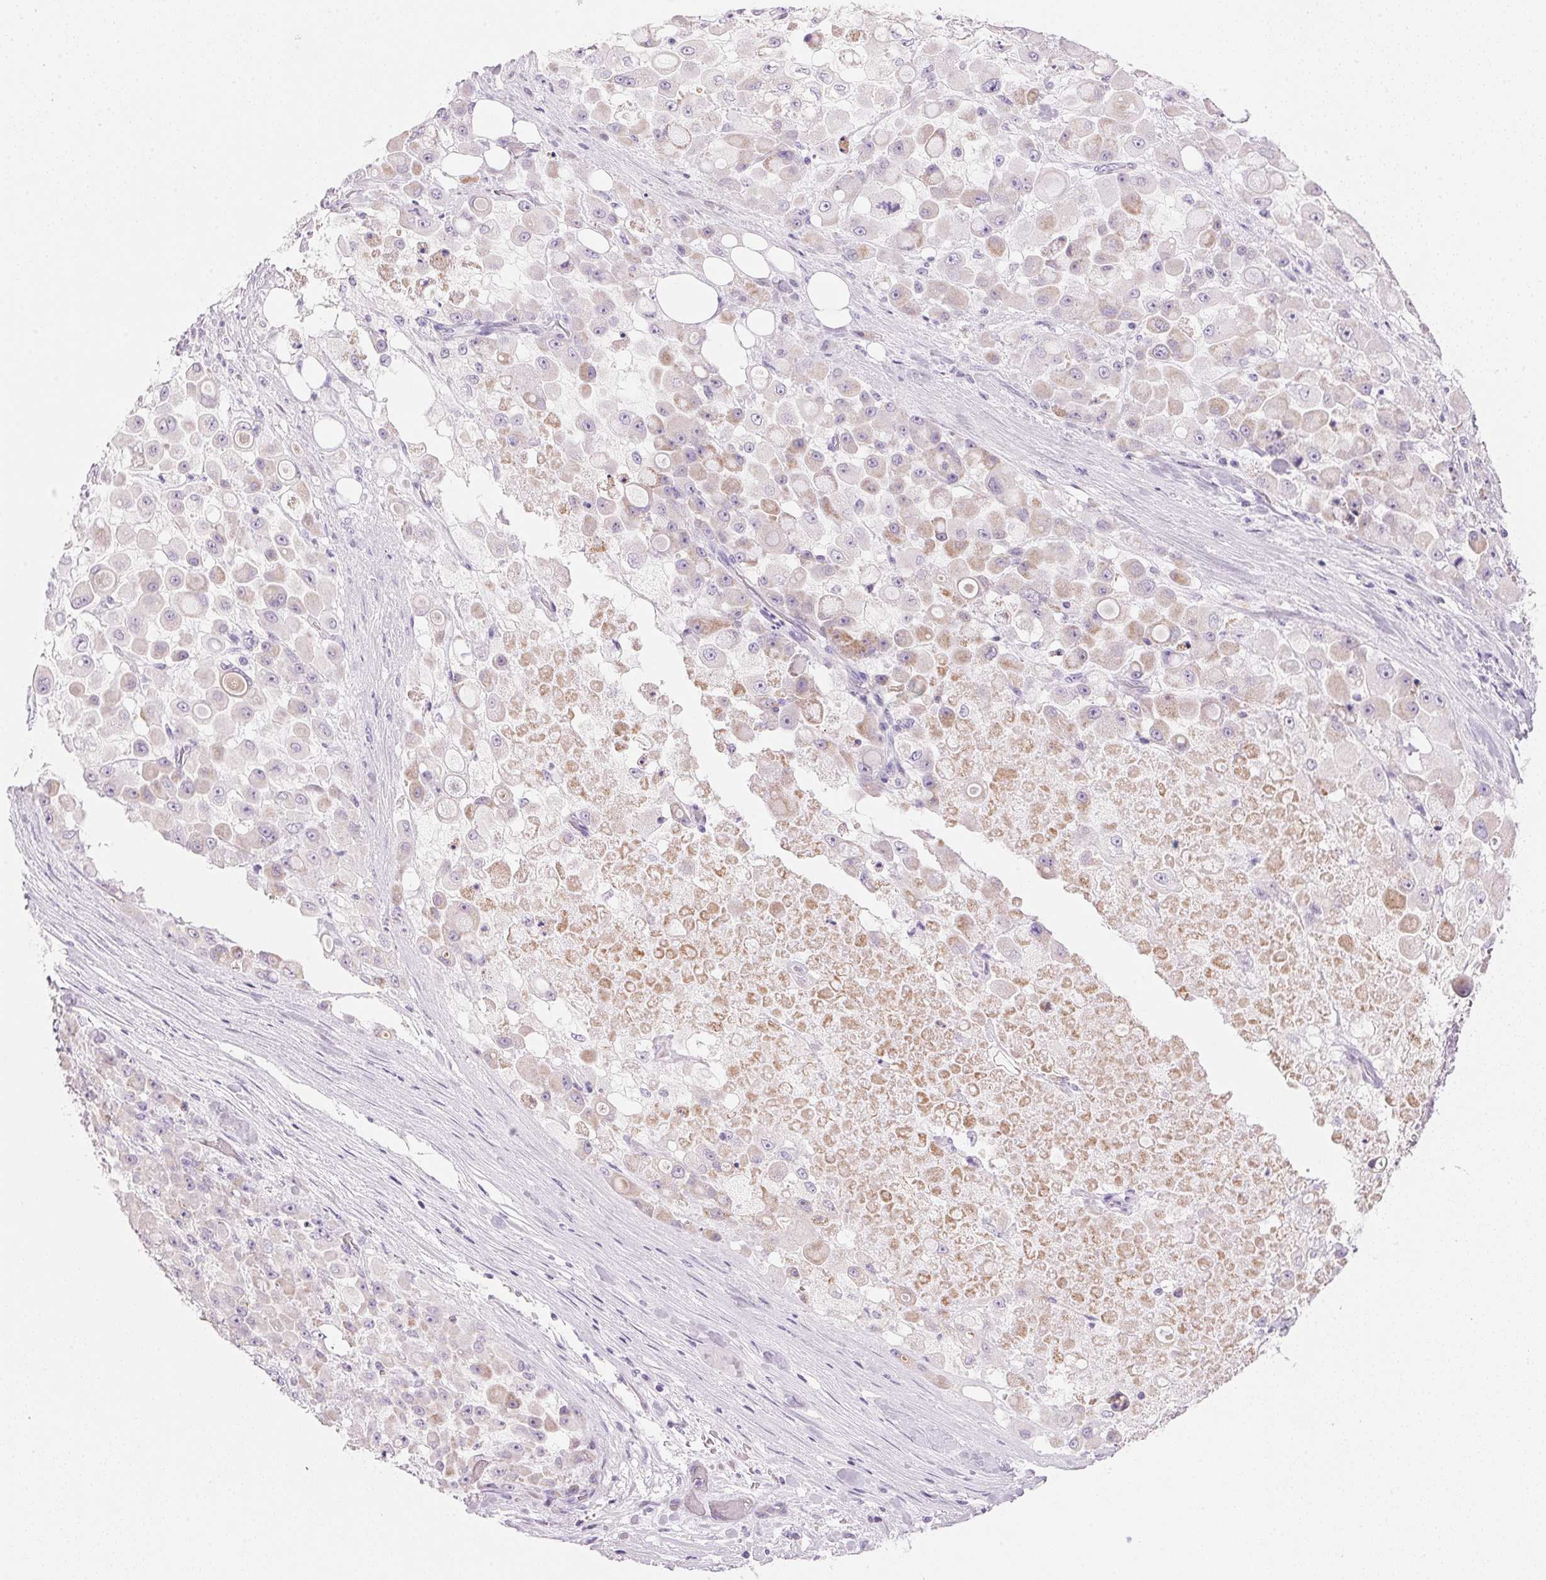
{"staining": {"intensity": "negative", "quantity": "none", "location": "none"}, "tissue": "stomach cancer", "cell_type": "Tumor cells", "image_type": "cancer", "snomed": [{"axis": "morphology", "description": "Adenocarcinoma, NOS"}, {"axis": "topography", "description": "Stomach"}], "caption": "Immunohistochemistry photomicrograph of neoplastic tissue: human stomach cancer stained with DAB (3,3'-diaminobenzidine) reveals no significant protein expression in tumor cells.", "gene": "CYP11B1", "patient": {"sex": "female", "age": 76}}